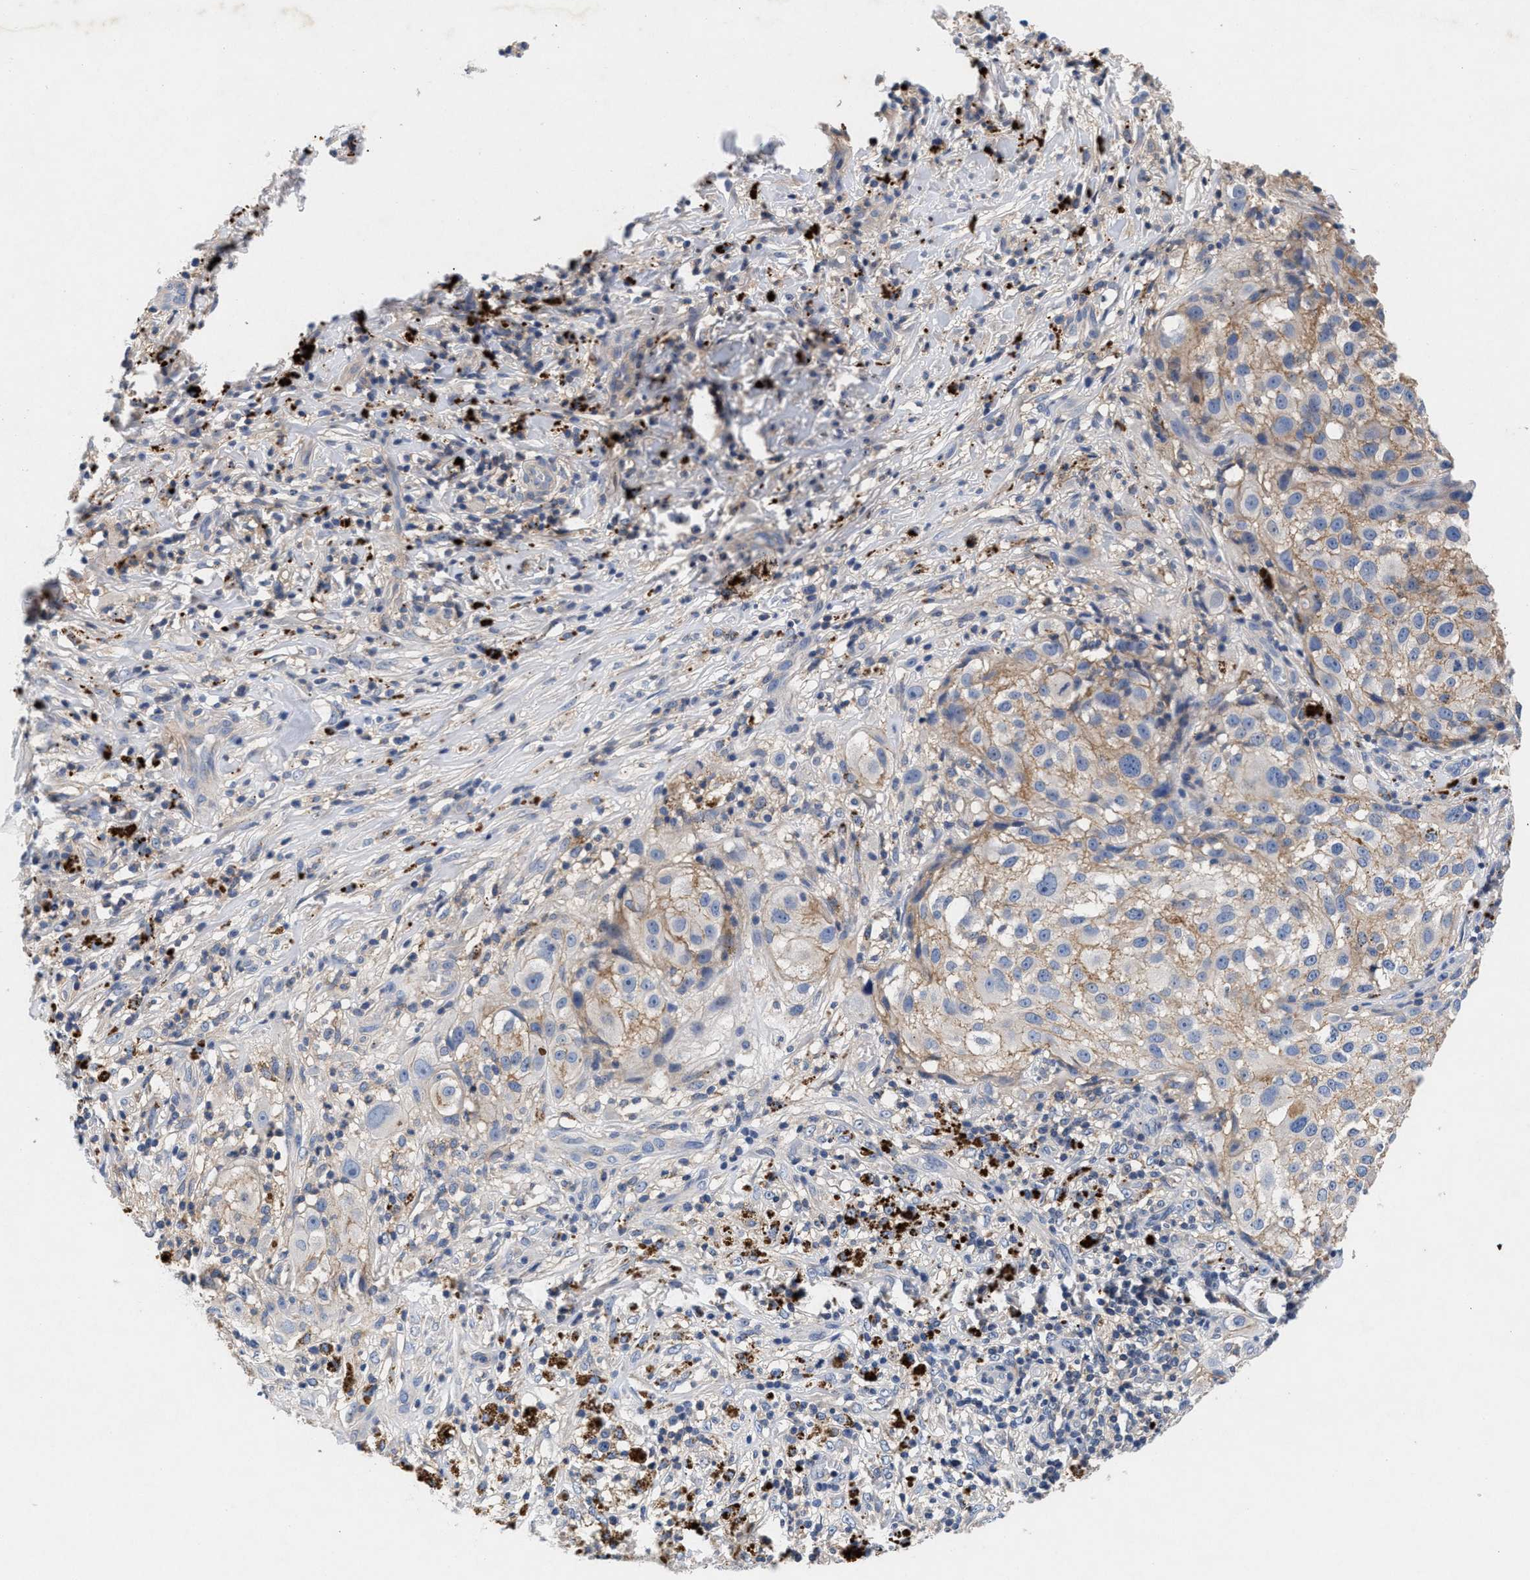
{"staining": {"intensity": "weak", "quantity": "<25%", "location": "cytoplasmic/membranous"}, "tissue": "melanoma", "cell_type": "Tumor cells", "image_type": "cancer", "snomed": [{"axis": "morphology", "description": "Necrosis, NOS"}, {"axis": "morphology", "description": "Malignant melanoma, NOS"}, {"axis": "topography", "description": "Skin"}], "caption": "DAB immunohistochemical staining of melanoma demonstrates no significant staining in tumor cells. Nuclei are stained in blue.", "gene": "GNAI3", "patient": {"sex": "female", "age": 87}}